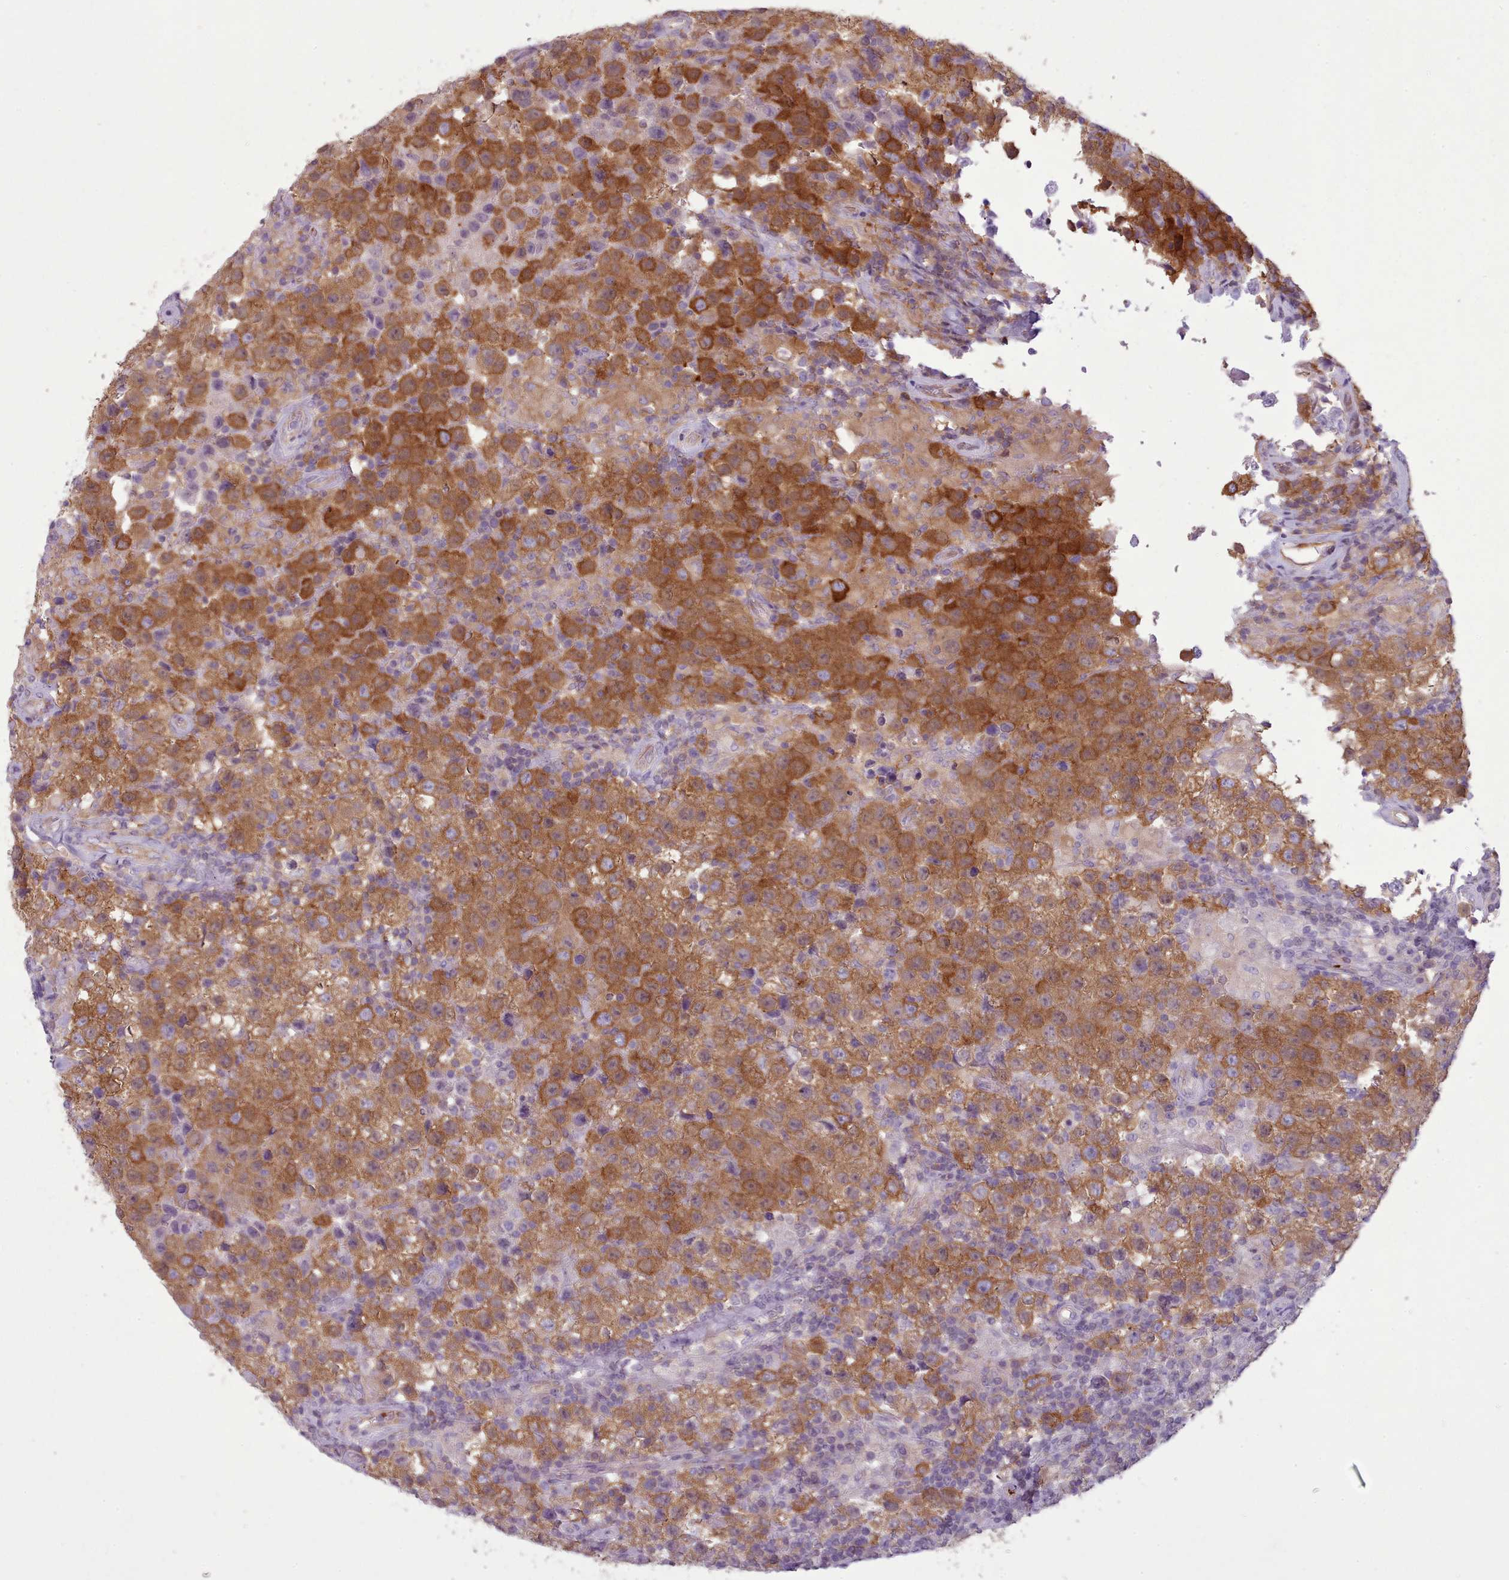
{"staining": {"intensity": "strong", "quantity": ">75%", "location": "cytoplasmic/membranous"}, "tissue": "testis cancer", "cell_type": "Tumor cells", "image_type": "cancer", "snomed": [{"axis": "morphology", "description": "Seminoma, NOS"}, {"axis": "morphology", "description": "Carcinoma, Embryonal, NOS"}, {"axis": "topography", "description": "Testis"}], "caption": "A brown stain shows strong cytoplasmic/membranous expression of a protein in testis cancer tumor cells.", "gene": "NDST2", "patient": {"sex": "male", "age": 41}}